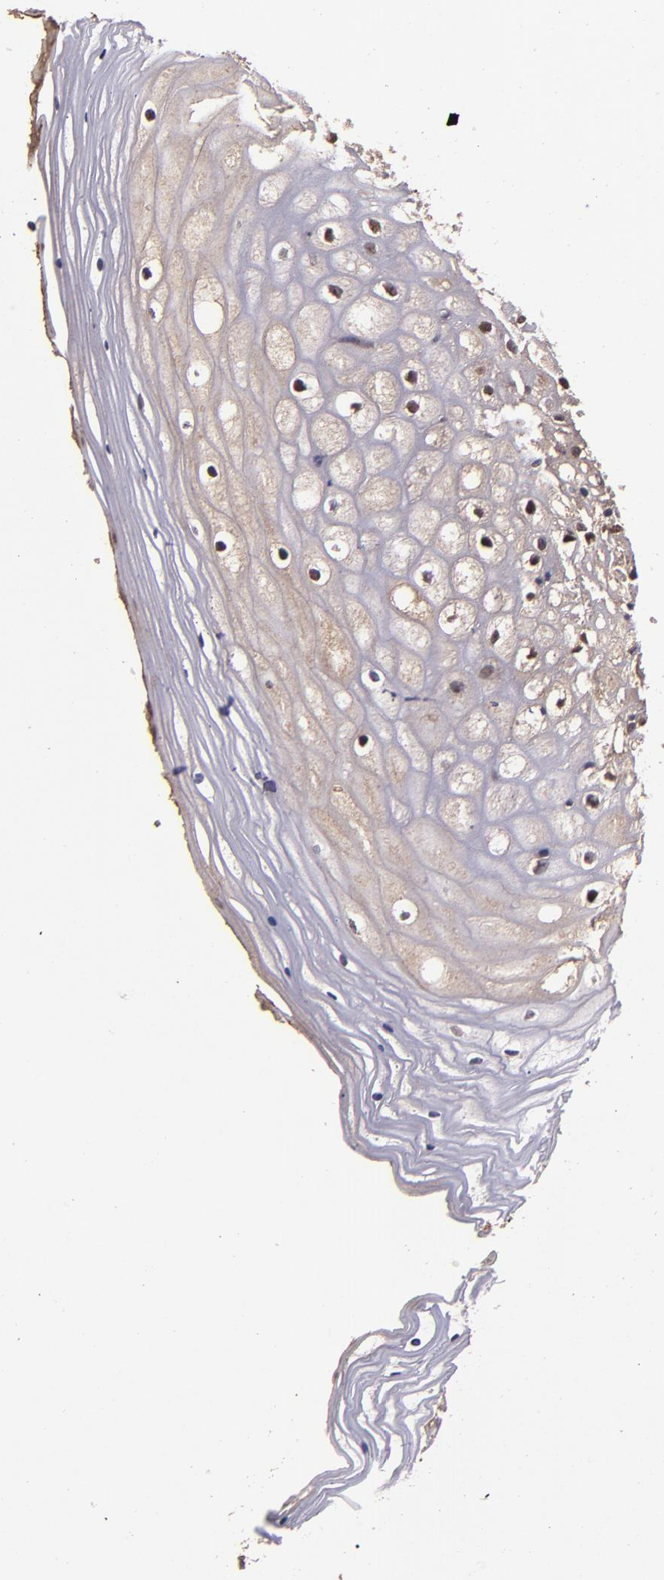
{"staining": {"intensity": "weak", "quantity": "25%-75%", "location": "nuclear"}, "tissue": "vagina", "cell_type": "Squamous epithelial cells", "image_type": "normal", "snomed": [{"axis": "morphology", "description": "Normal tissue, NOS"}, {"axis": "topography", "description": "Vagina"}], "caption": "Immunohistochemistry image of unremarkable human vagina stained for a protein (brown), which shows low levels of weak nuclear expression in about 25%-75% of squamous epithelial cells.", "gene": "SERPINF2", "patient": {"sex": "female", "age": 46}}